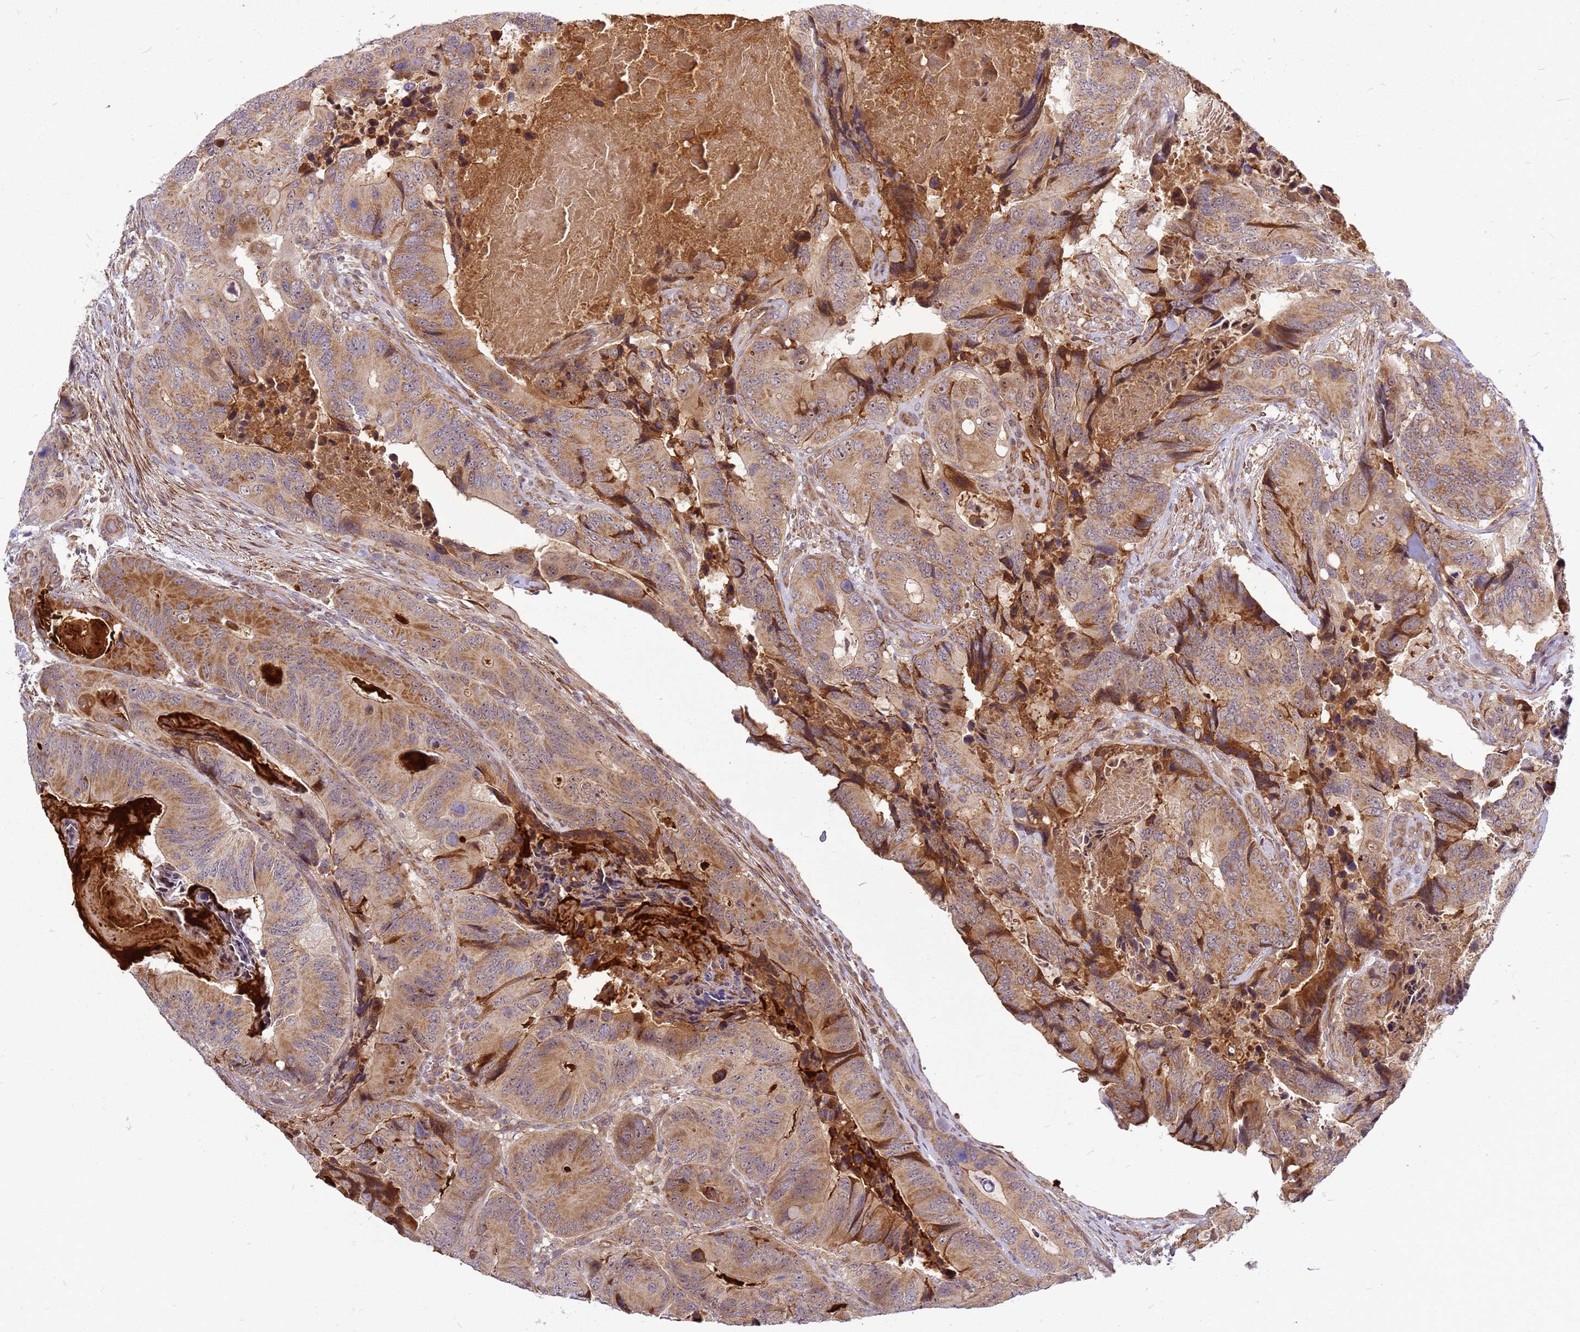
{"staining": {"intensity": "moderate", "quantity": ">75%", "location": "cytoplasmic/membranous"}, "tissue": "colorectal cancer", "cell_type": "Tumor cells", "image_type": "cancer", "snomed": [{"axis": "morphology", "description": "Adenocarcinoma, NOS"}, {"axis": "topography", "description": "Colon"}], "caption": "Colorectal cancer tissue displays moderate cytoplasmic/membranous staining in approximately >75% of tumor cells", "gene": "CCDC159", "patient": {"sex": "male", "age": 84}}